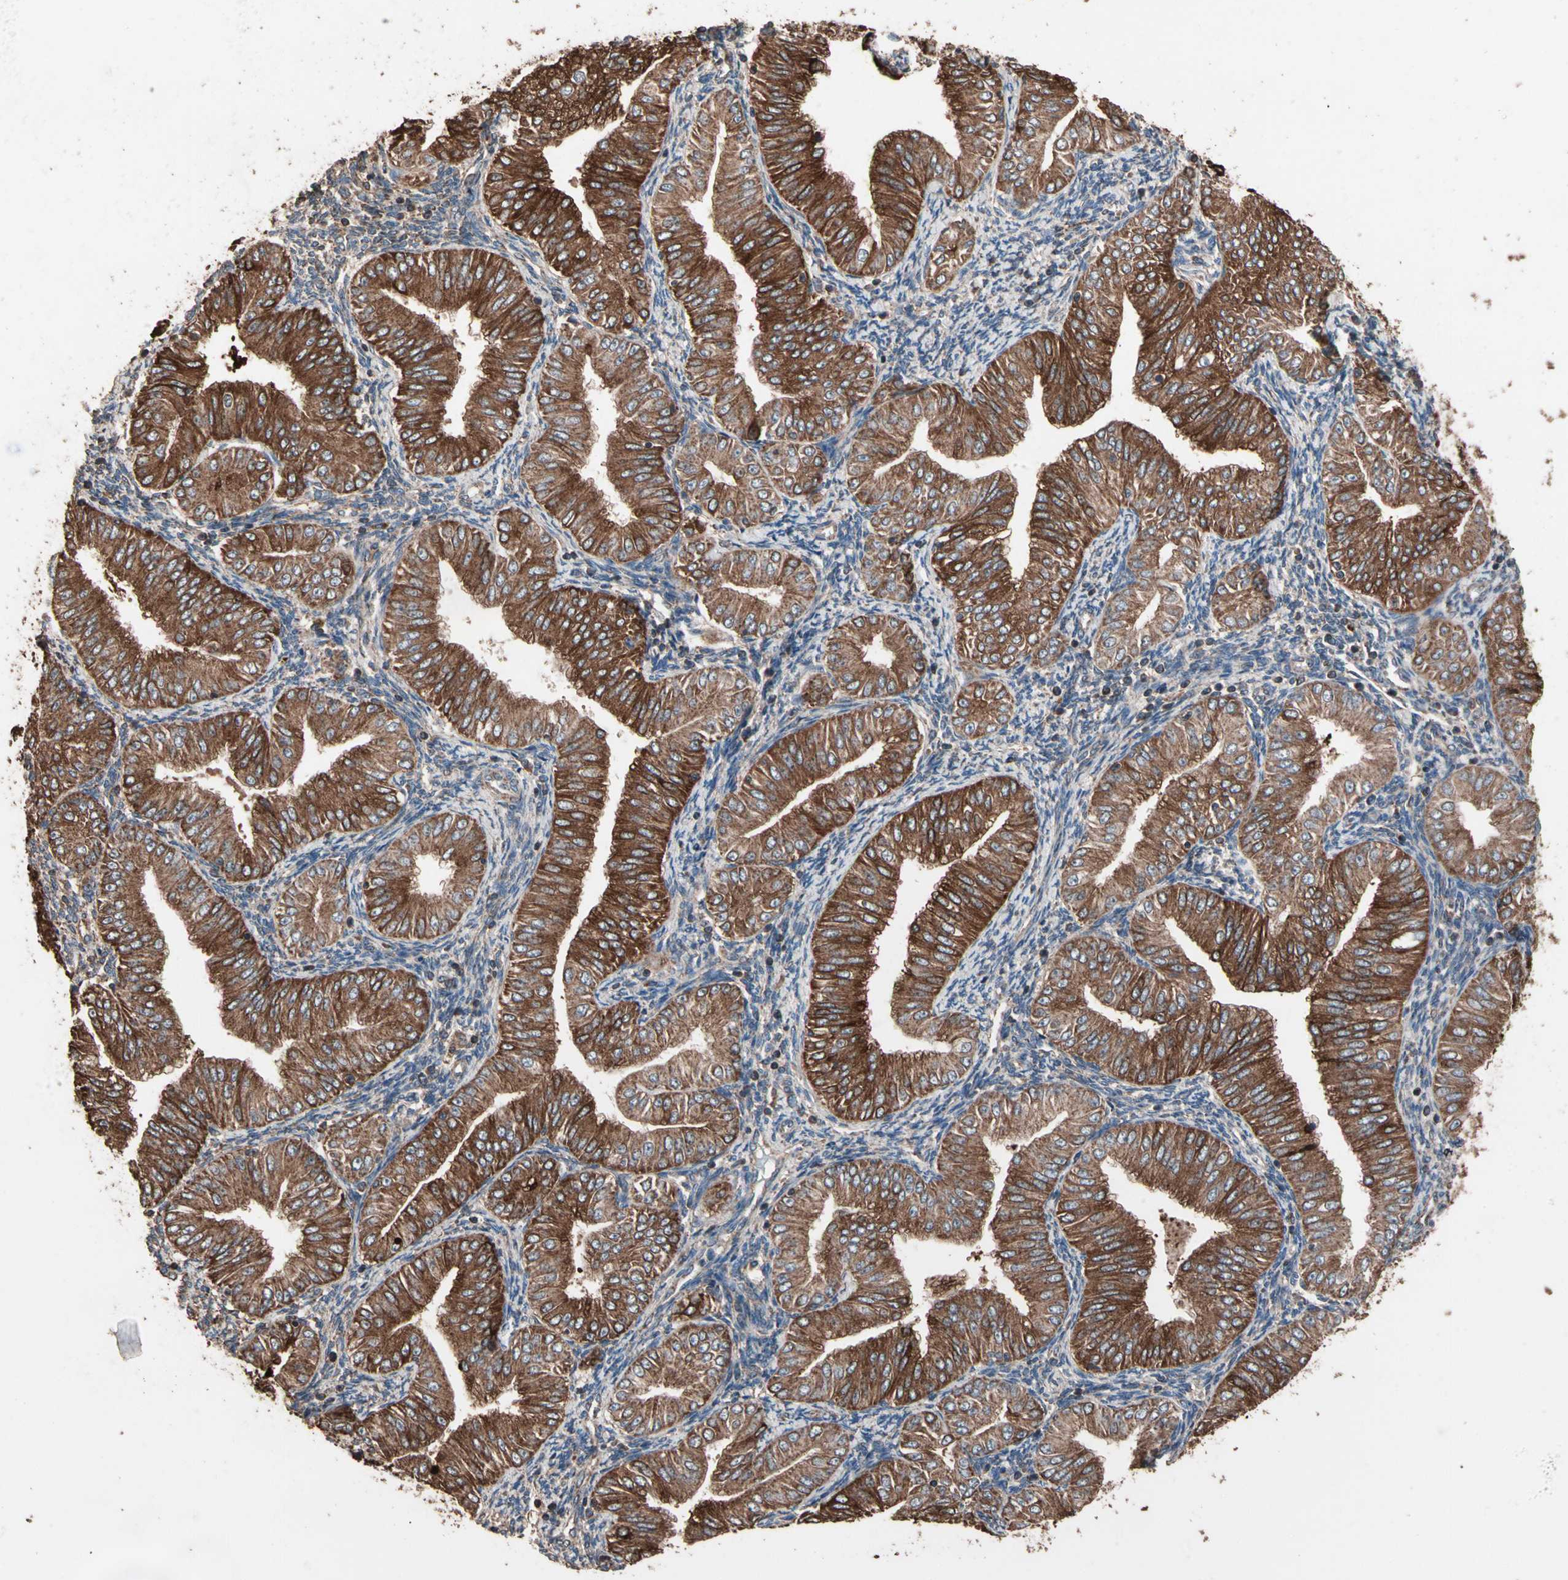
{"staining": {"intensity": "strong", "quantity": ">75%", "location": "cytoplasmic/membranous"}, "tissue": "endometrial cancer", "cell_type": "Tumor cells", "image_type": "cancer", "snomed": [{"axis": "morphology", "description": "Normal tissue, NOS"}, {"axis": "morphology", "description": "Adenocarcinoma, NOS"}, {"axis": "topography", "description": "Endometrium"}], "caption": "DAB (3,3'-diaminobenzidine) immunohistochemical staining of human endometrial cancer (adenocarcinoma) reveals strong cytoplasmic/membranous protein positivity in about >75% of tumor cells.", "gene": "MRPL2", "patient": {"sex": "female", "age": 53}}